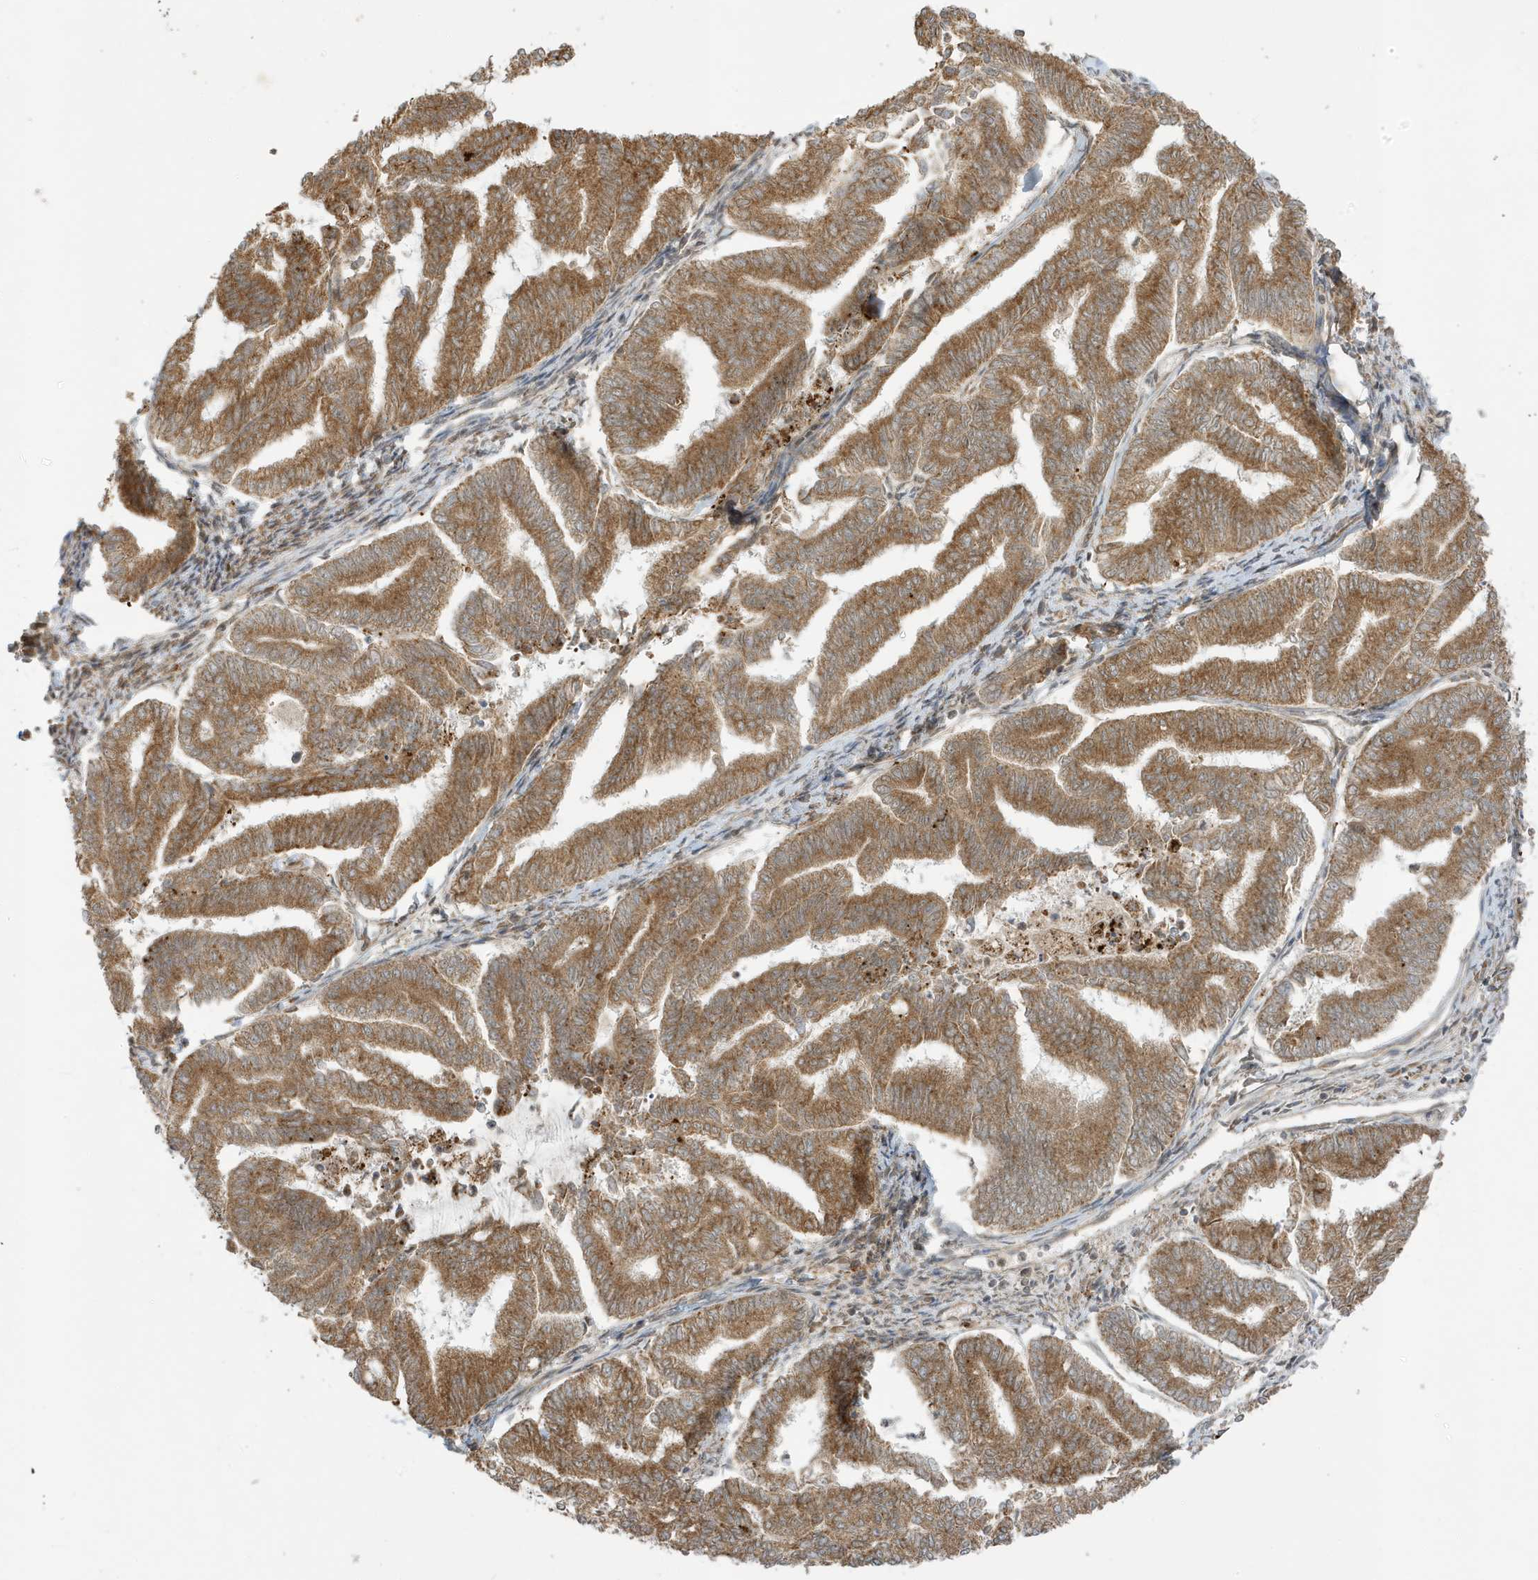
{"staining": {"intensity": "moderate", "quantity": ">75%", "location": "cytoplasmic/membranous"}, "tissue": "endometrial cancer", "cell_type": "Tumor cells", "image_type": "cancer", "snomed": [{"axis": "morphology", "description": "Adenocarcinoma, NOS"}, {"axis": "topography", "description": "Endometrium"}], "caption": "Human adenocarcinoma (endometrial) stained with a brown dye reveals moderate cytoplasmic/membranous positive positivity in about >75% of tumor cells.", "gene": "DHX36", "patient": {"sex": "female", "age": 79}}